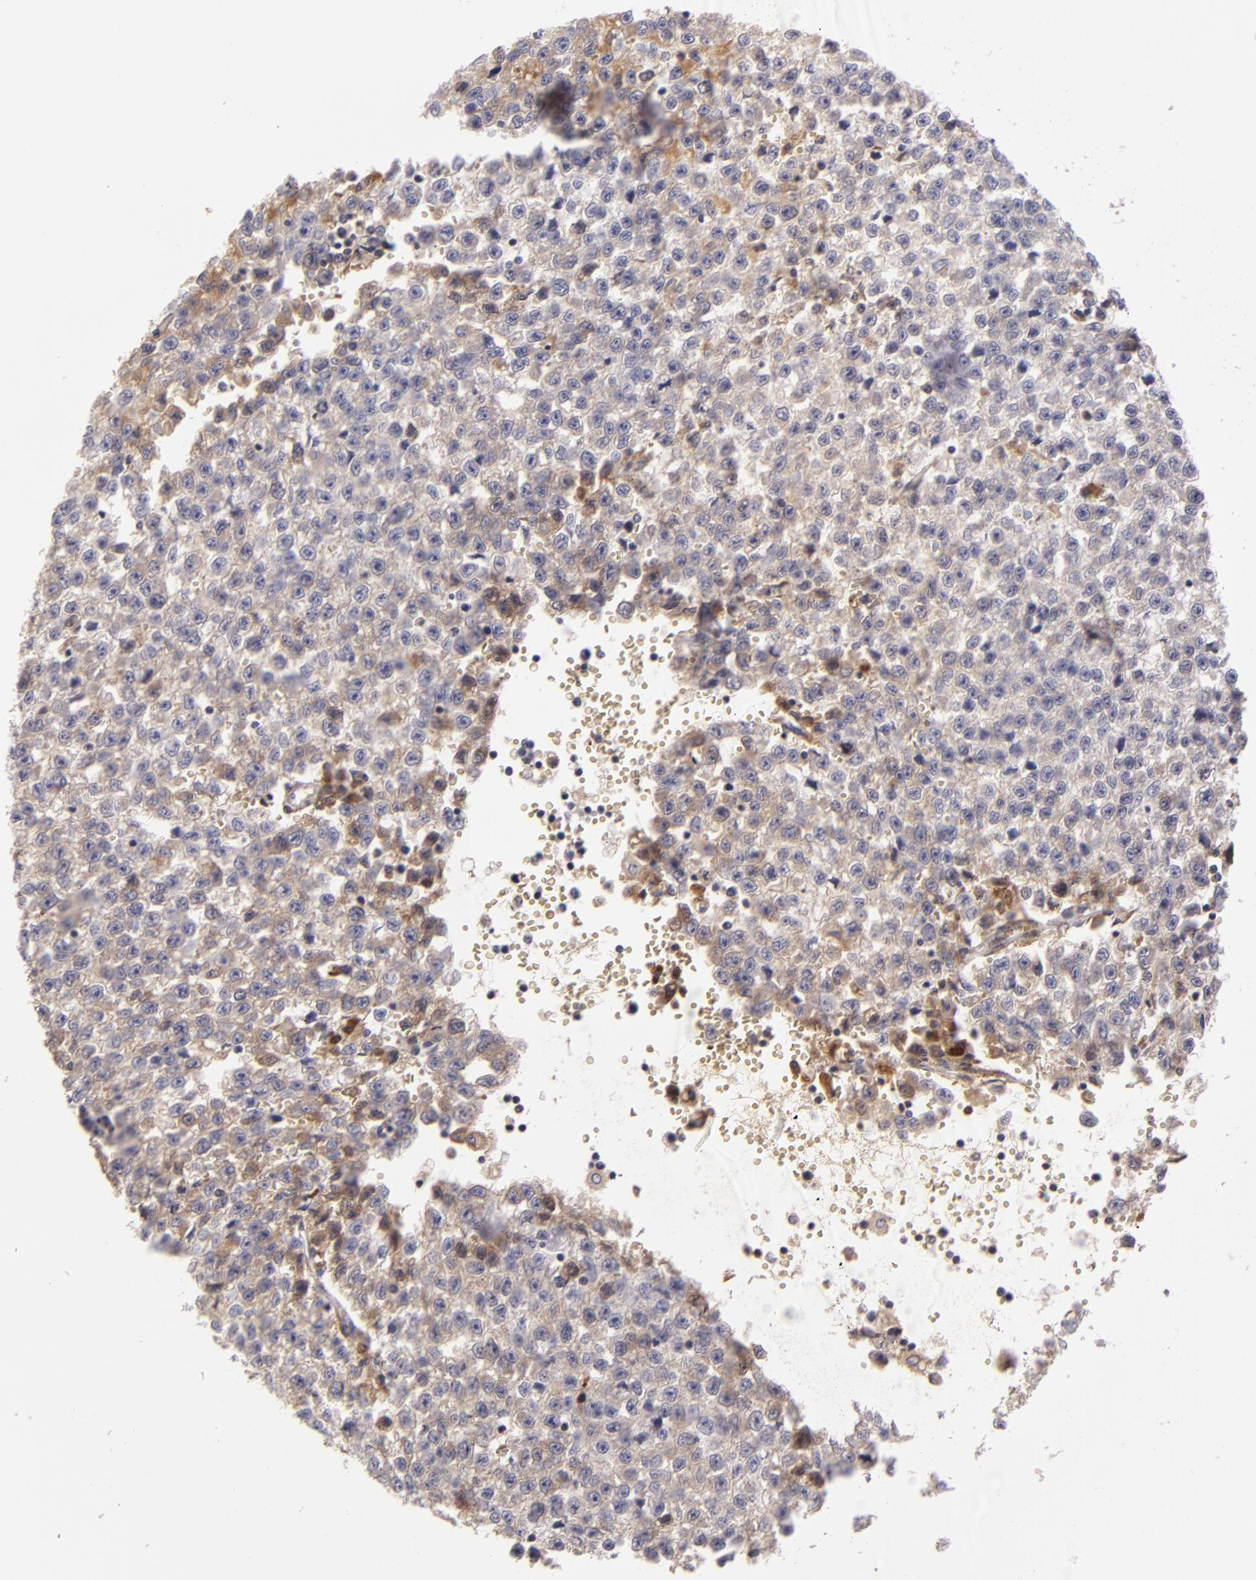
{"staining": {"intensity": "weak", "quantity": ">75%", "location": "cytoplasmic/membranous"}, "tissue": "testis cancer", "cell_type": "Tumor cells", "image_type": "cancer", "snomed": [{"axis": "morphology", "description": "Seminoma, NOS"}, {"axis": "topography", "description": "Testis"}], "caption": "The photomicrograph shows a brown stain indicating the presence of a protein in the cytoplasmic/membranous of tumor cells in testis seminoma.", "gene": "CFB", "patient": {"sex": "male", "age": 35}}